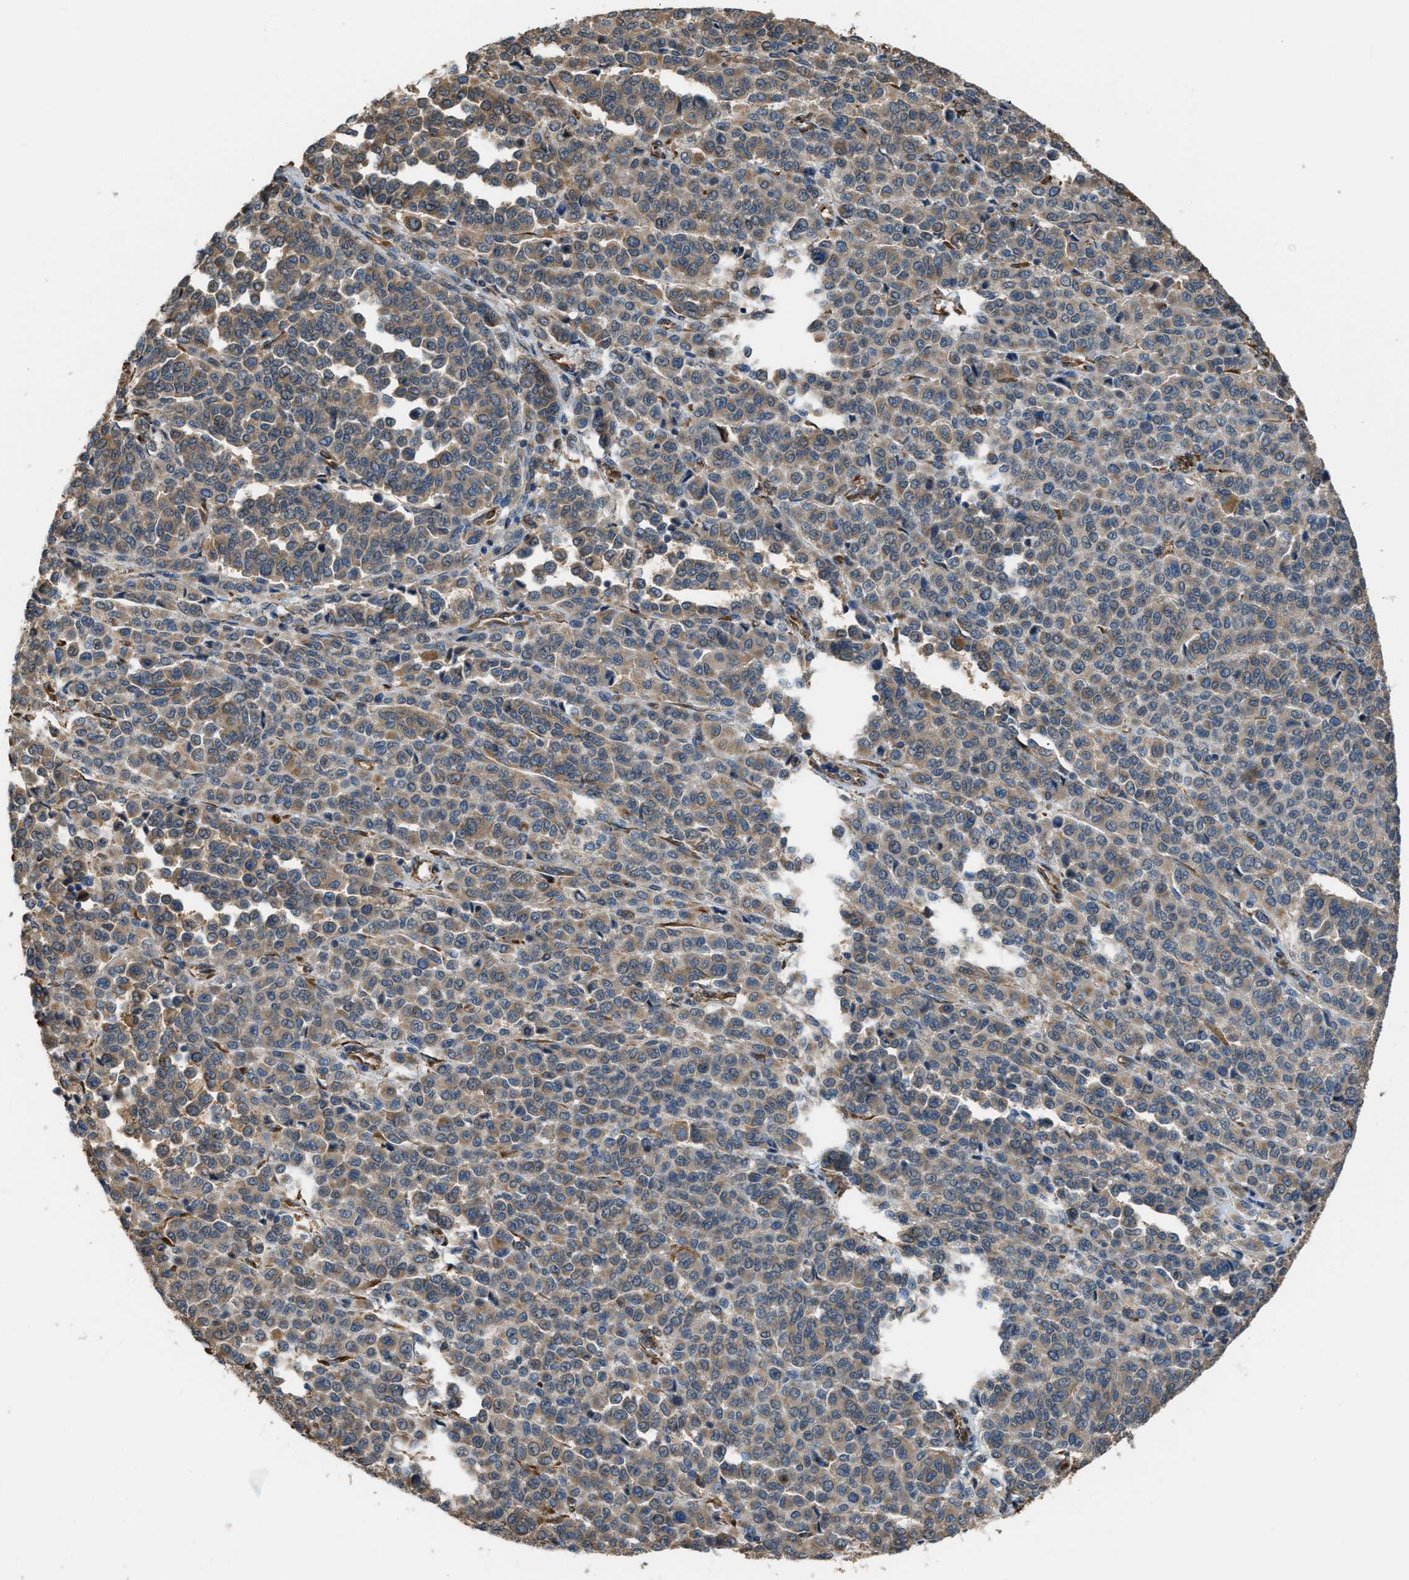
{"staining": {"intensity": "moderate", "quantity": ">75%", "location": "cytoplasmic/membranous"}, "tissue": "melanoma", "cell_type": "Tumor cells", "image_type": "cancer", "snomed": [{"axis": "morphology", "description": "Malignant melanoma, Metastatic site"}, {"axis": "topography", "description": "Pancreas"}], "caption": "IHC image of human malignant melanoma (metastatic site) stained for a protein (brown), which reveals medium levels of moderate cytoplasmic/membranous staining in about >75% of tumor cells.", "gene": "TRPC1", "patient": {"sex": "female", "age": 30}}